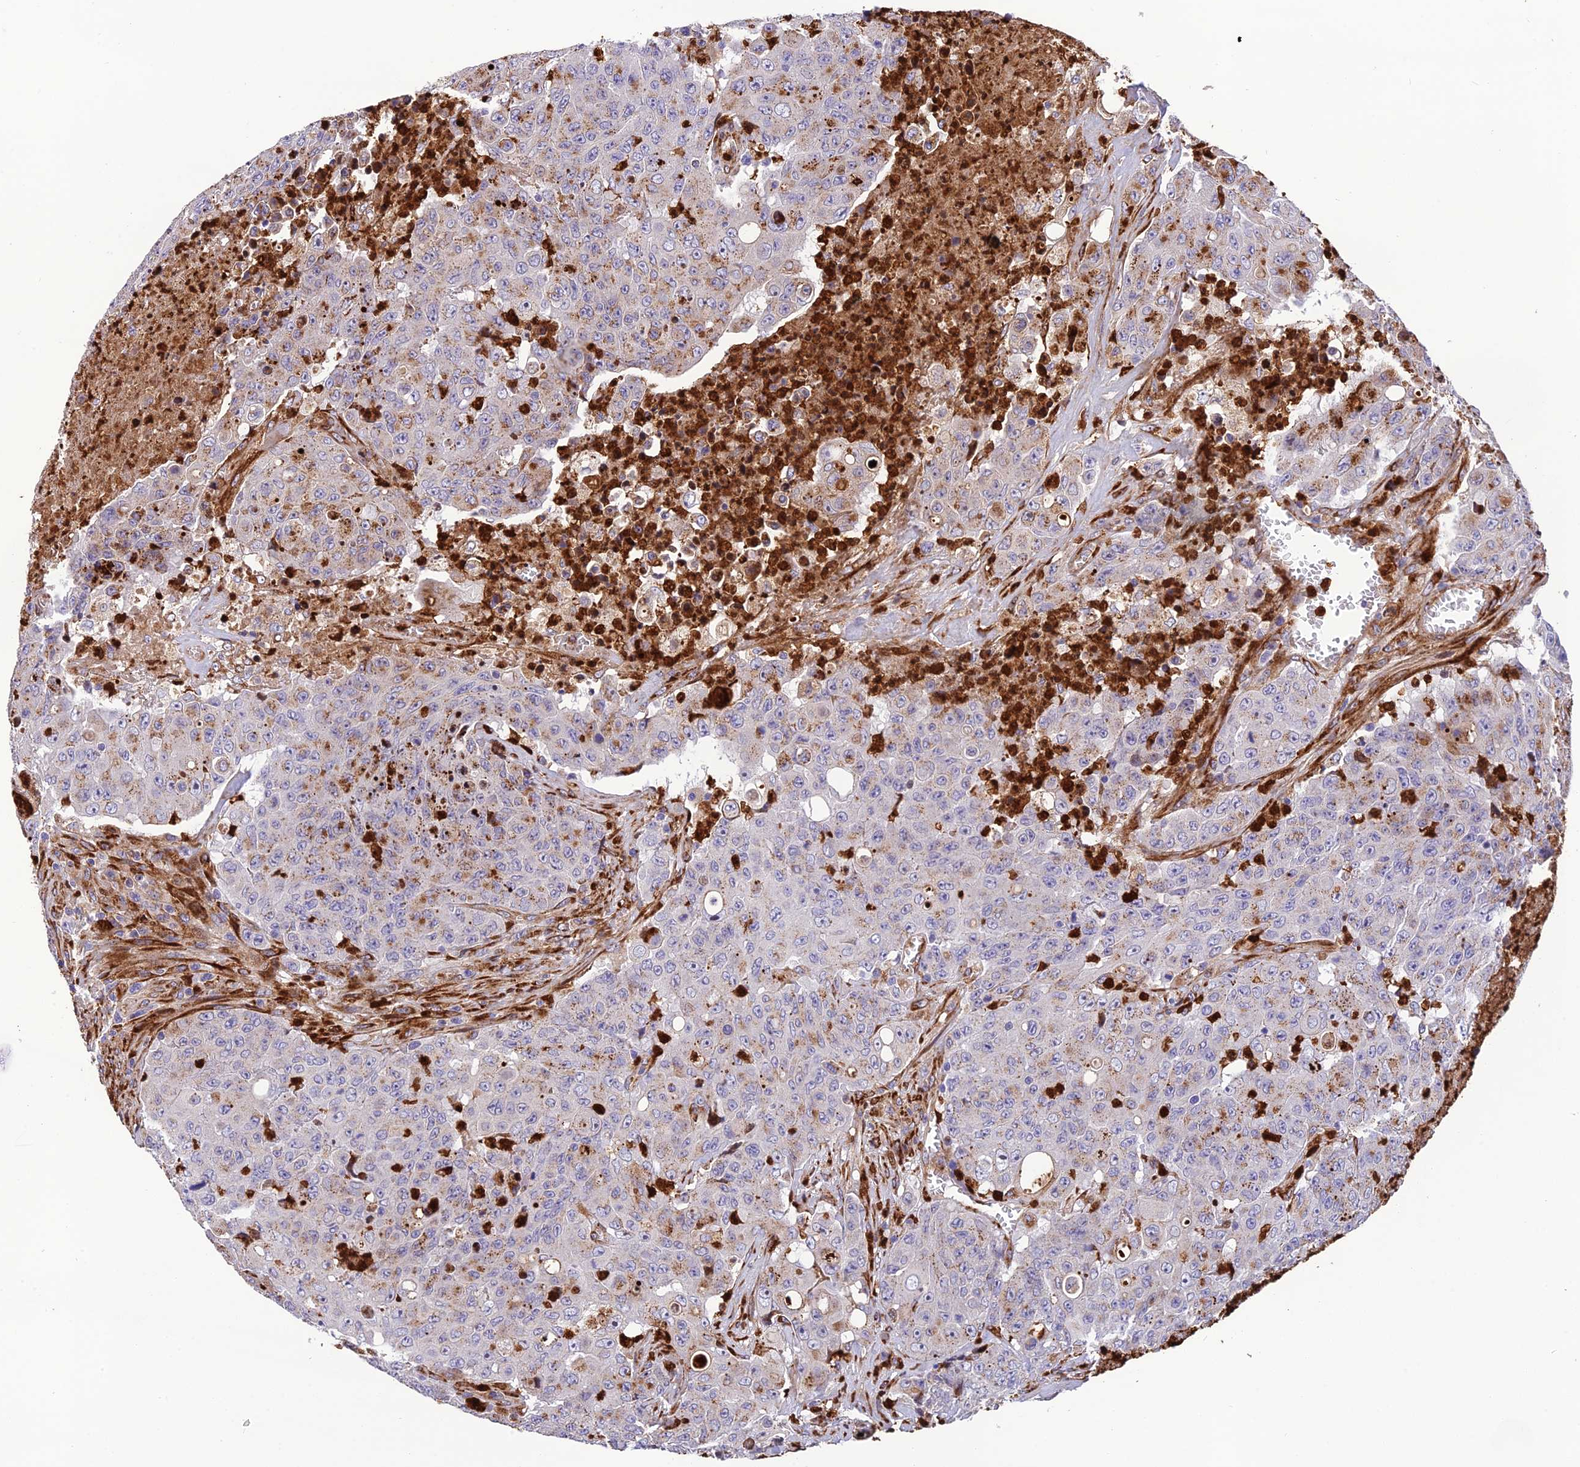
{"staining": {"intensity": "weak", "quantity": ">75%", "location": "cytoplasmic/membranous"}, "tissue": "colorectal cancer", "cell_type": "Tumor cells", "image_type": "cancer", "snomed": [{"axis": "morphology", "description": "Adenocarcinoma, NOS"}, {"axis": "topography", "description": "Colon"}], "caption": "Tumor cells reveal low levels of weak cytoplasmic/membranous expression in about >75% of cells in adenocarcinoma (colorectal).", "gene": "CPSF4L", "patient": {"sex": "male", "age": 51}}